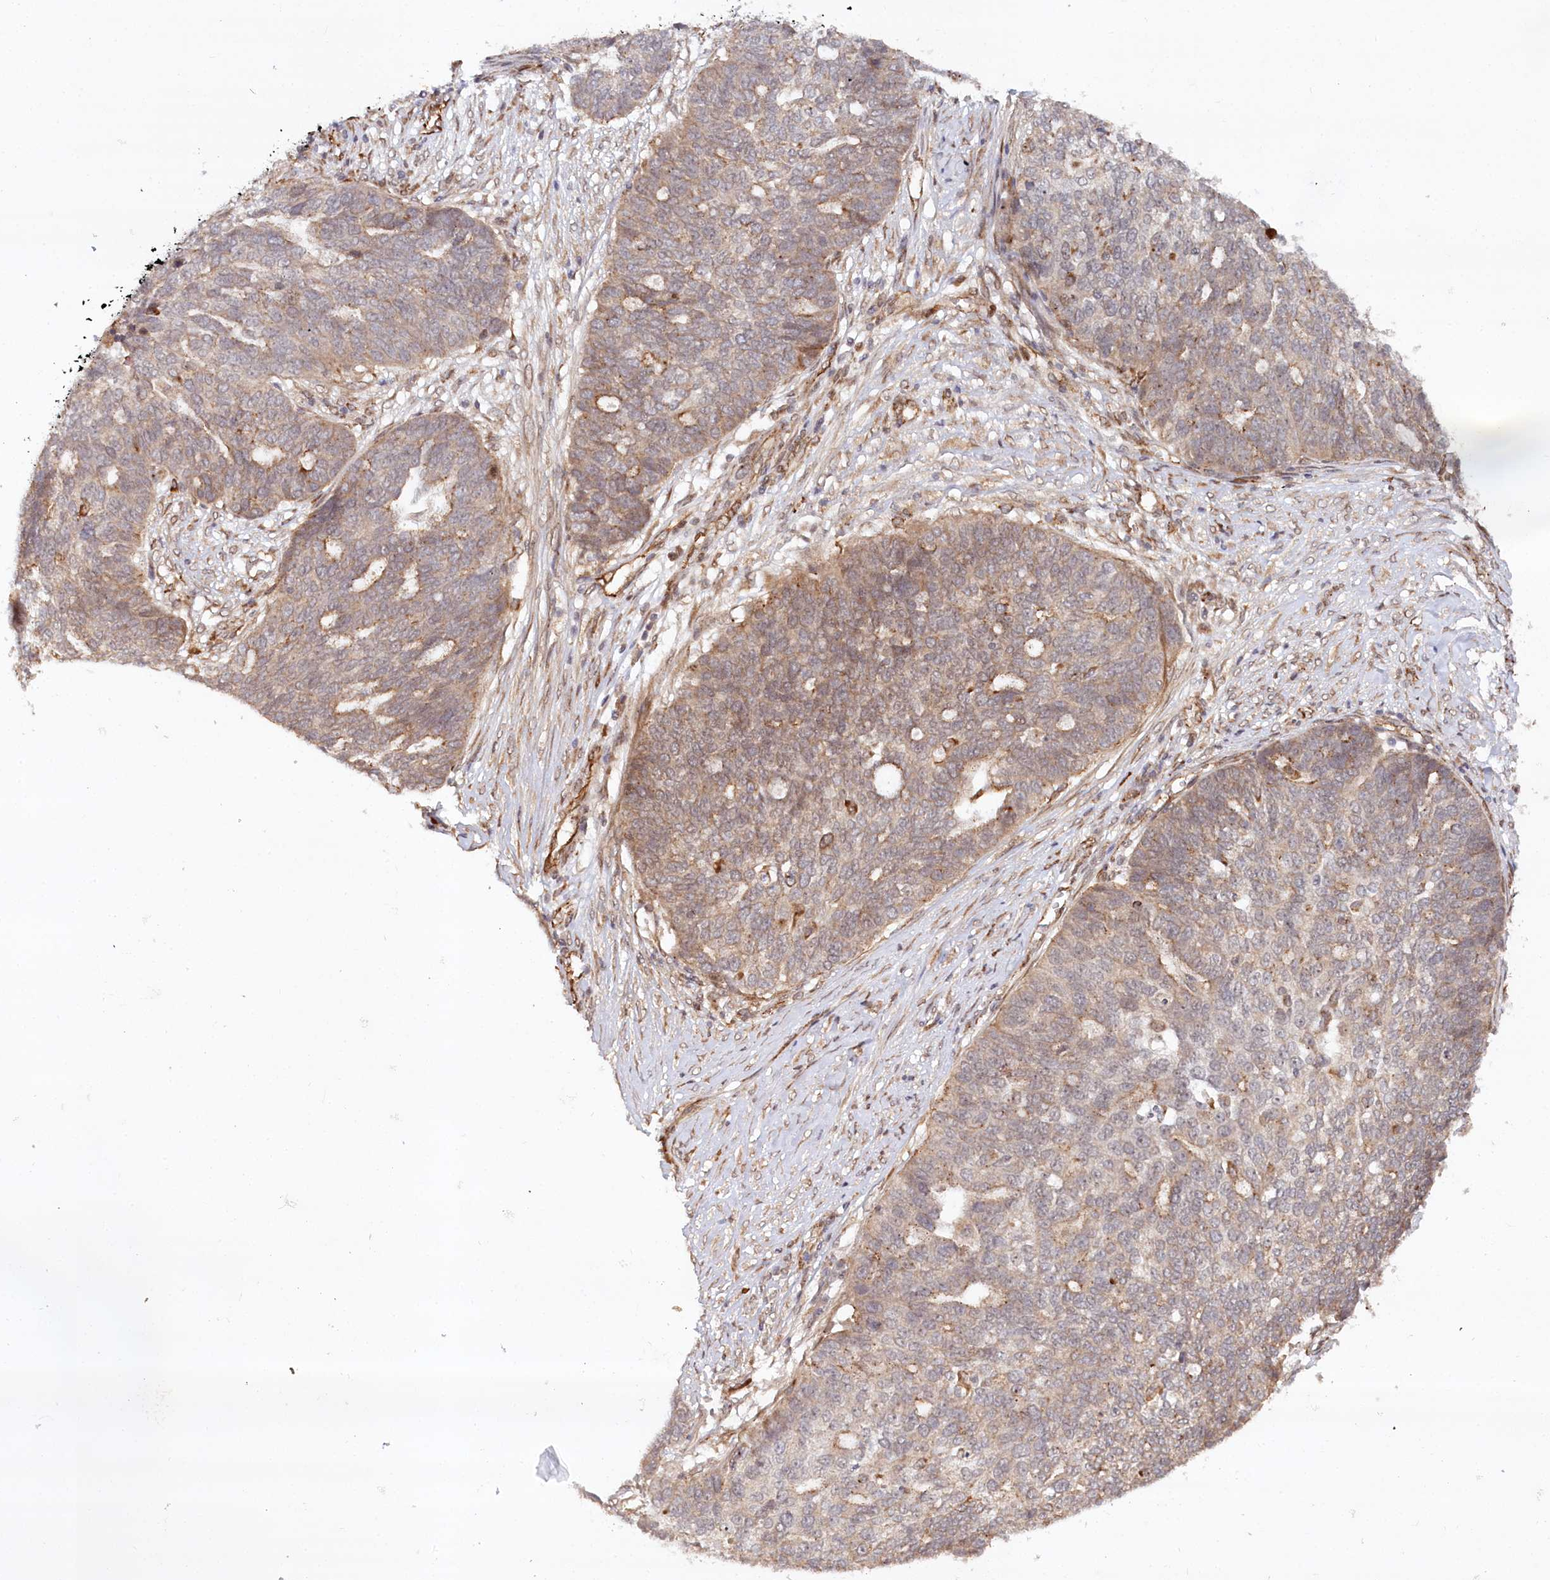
{"staining": {"intensity": "moderate", "quantity": "<25%", "location": "cytoplasmic/membranous"}, "tissue": "ovarian cancer", "cell_type": "Tumor cells", "image_type": "cancer", "snomed": [{"axis": "morphology", "description": "Cystadenocarcinoma, serous, NOS"}, {"axis": "topography", "description": "Ovary"}], "caption": "There is low levels of moderate cytoplasmic/membranous staining in tumor cells of ovarian cancer (serous cystadenocarcinoma), as demonstrated by immunohistochemical staining (brown color).", "gene": "ALKBH8", "patient": {"sex": "female", "age": 59}}